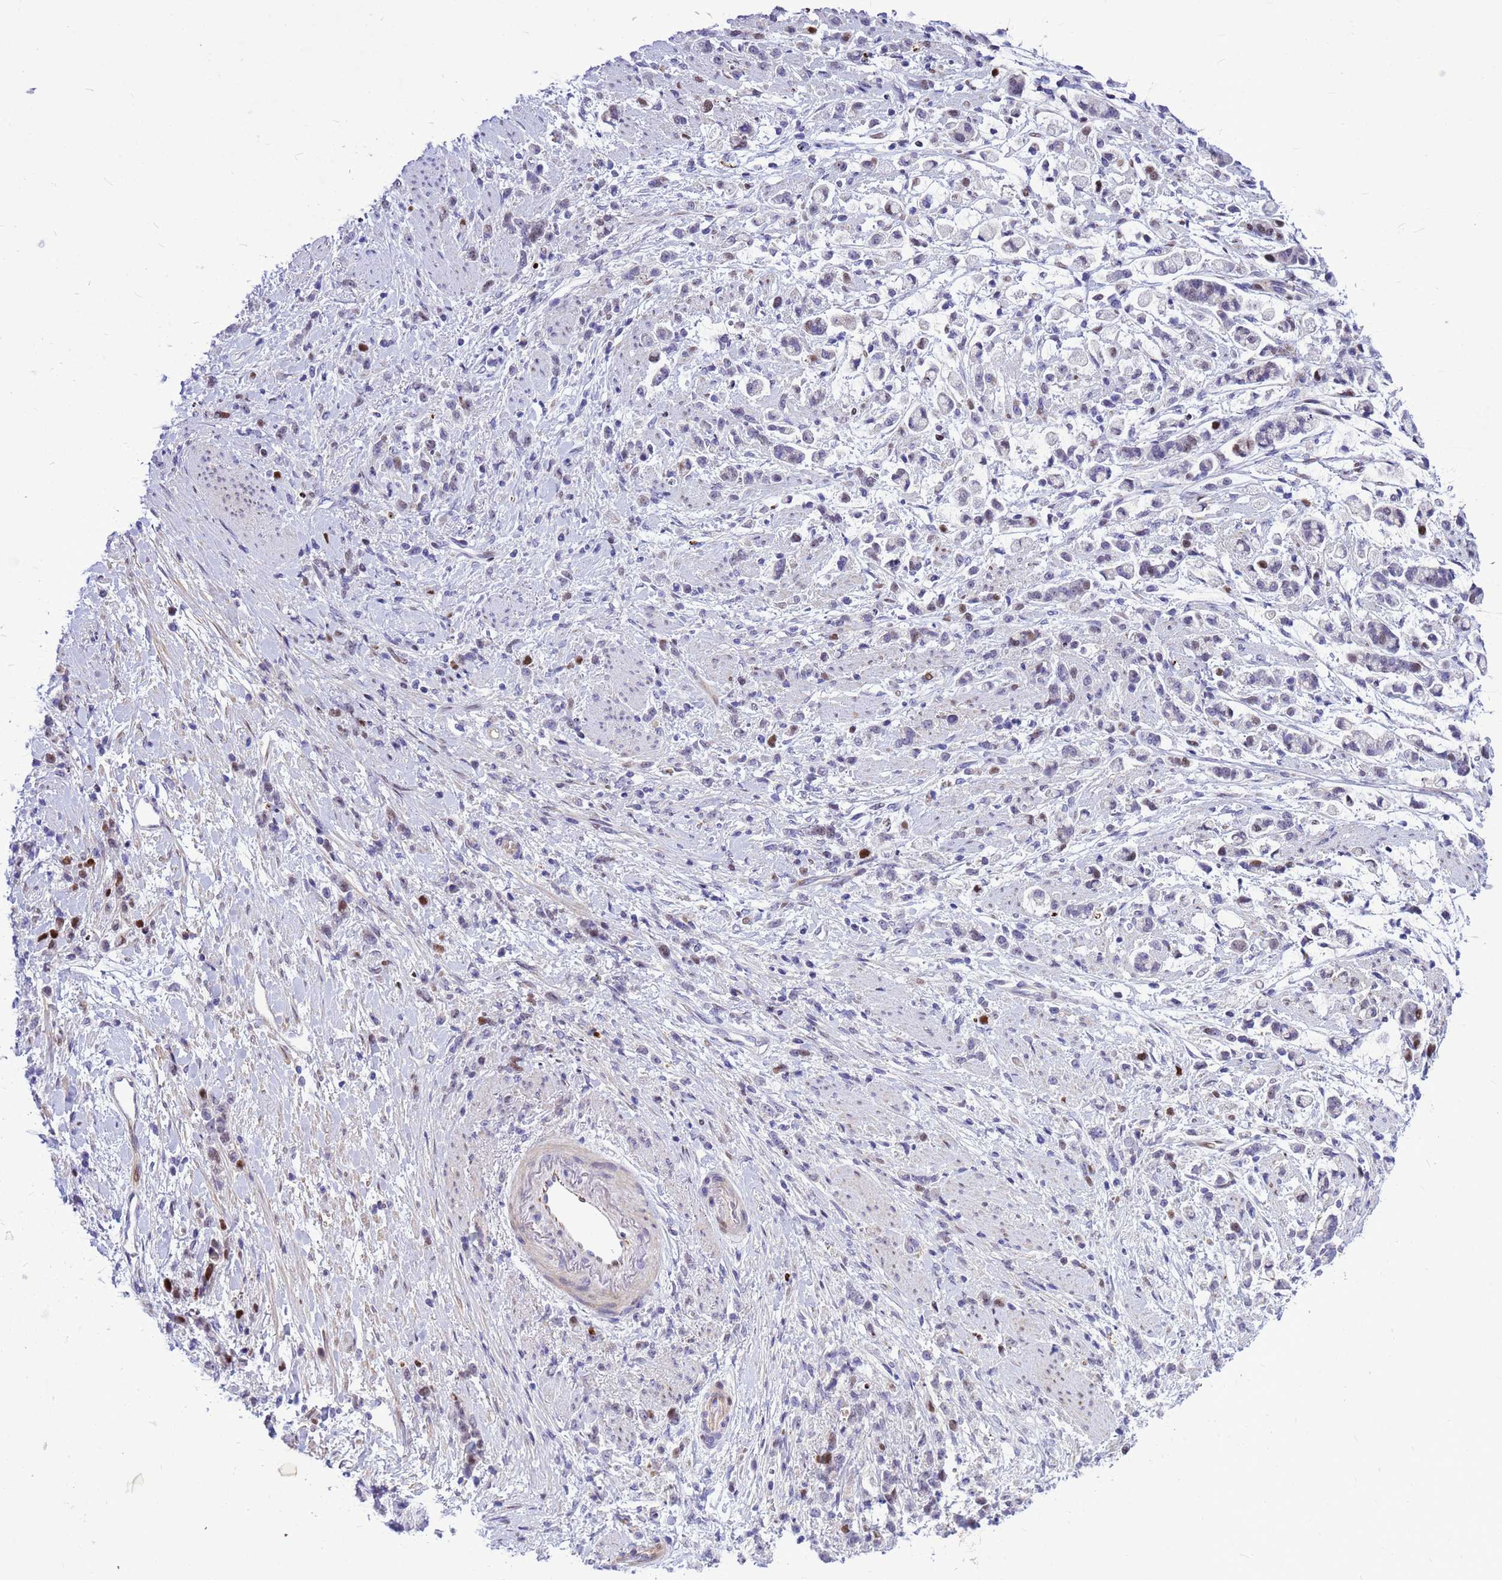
{"staining": {"intensity": "negative", "quantity": "none", "location": "none"}, "tissue": "stomach cancer", "cell_type": "Tumor cells", "image_type": "cancer", "snomed": [{"axis": "morphology", "description": "Adenocarcinoma, NOS"}, {"axis": "topography", "description": "Stomach"}], "caption": "Immunohistochemical staining of human adenocarcinoma (stomach) displays no significant staining in tumor cells.", "gene": "ADAMTS7", "patient": {"sex": "female", "age": 60}}